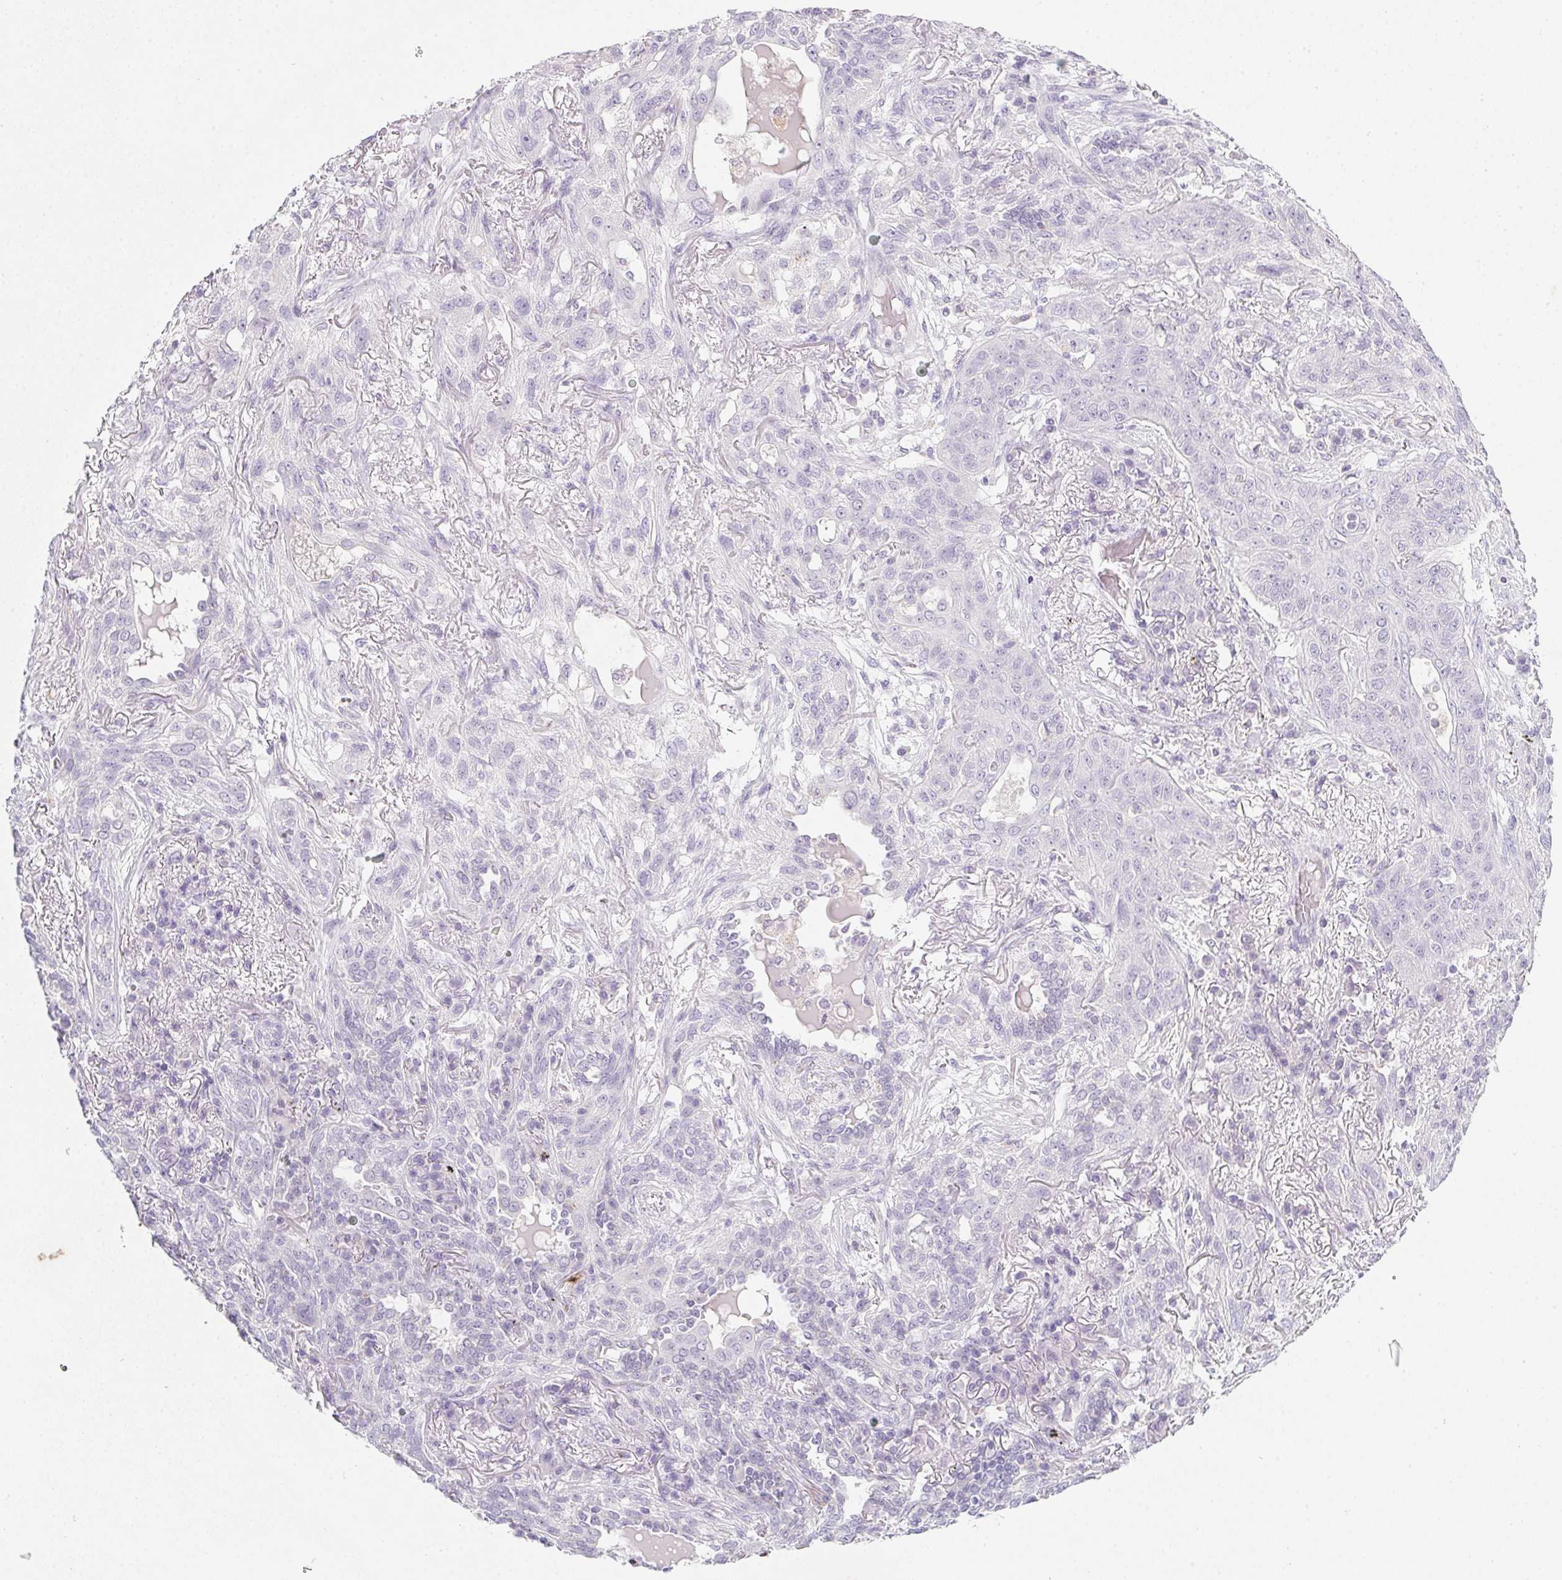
{"staining": {"intensity": "negative", "quantity": "none", "location": "none"}, "tissue": "lung cancer", "cell_type": "Tumor cells", "image_type": "cancer", "snomed": [{"axis": "morphology", "description": "Squamous cell carcinoma, NOS"}, {"axis": "topography", "description": "Lung"}], "caption": "This is a histopathology image of IHC staining of lung squamous cell carcinoma, which shows no staining in tumor cells.", "gene": "DCD", "patient": {"sex": "female", "age": 70}}